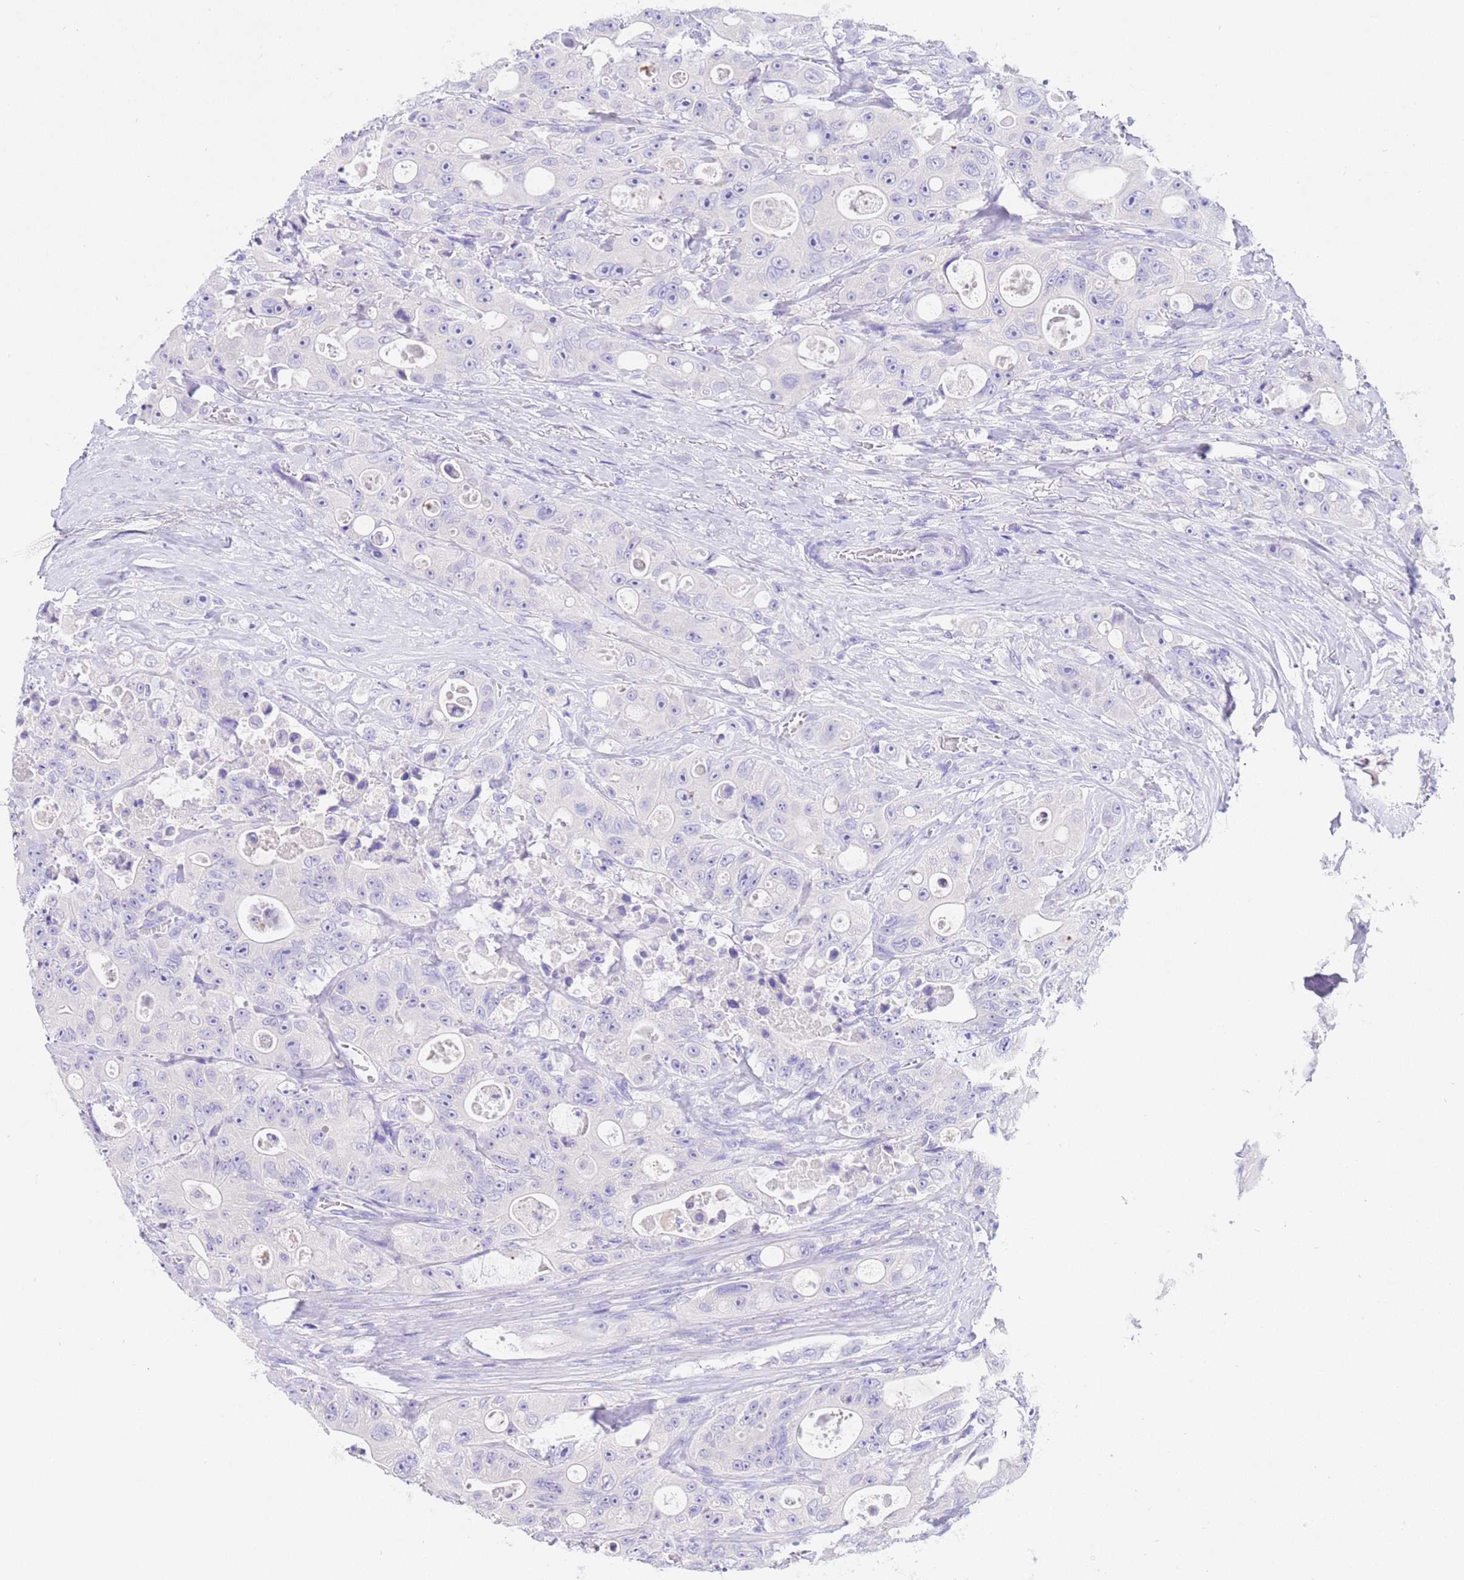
{"staining": {"intensity": "negative", "quantity": "none", "location": "none"}, "tissue": "colorectal cancer", "cell_type": "Tumor cells", "image_type": "cancer", "snomed": [{"axis": "morphology", "description": "Adenocarcinoma, NOS"}, {"axis": "topography", "description": "Colon"}], "caption": "This is an immunohistochemistry image of human colorectal cancer (adenocarcinoma). There is no positivity in tumor cells.", "gene": "CPB1", "patient": {"sex": "female", "age": 46}}